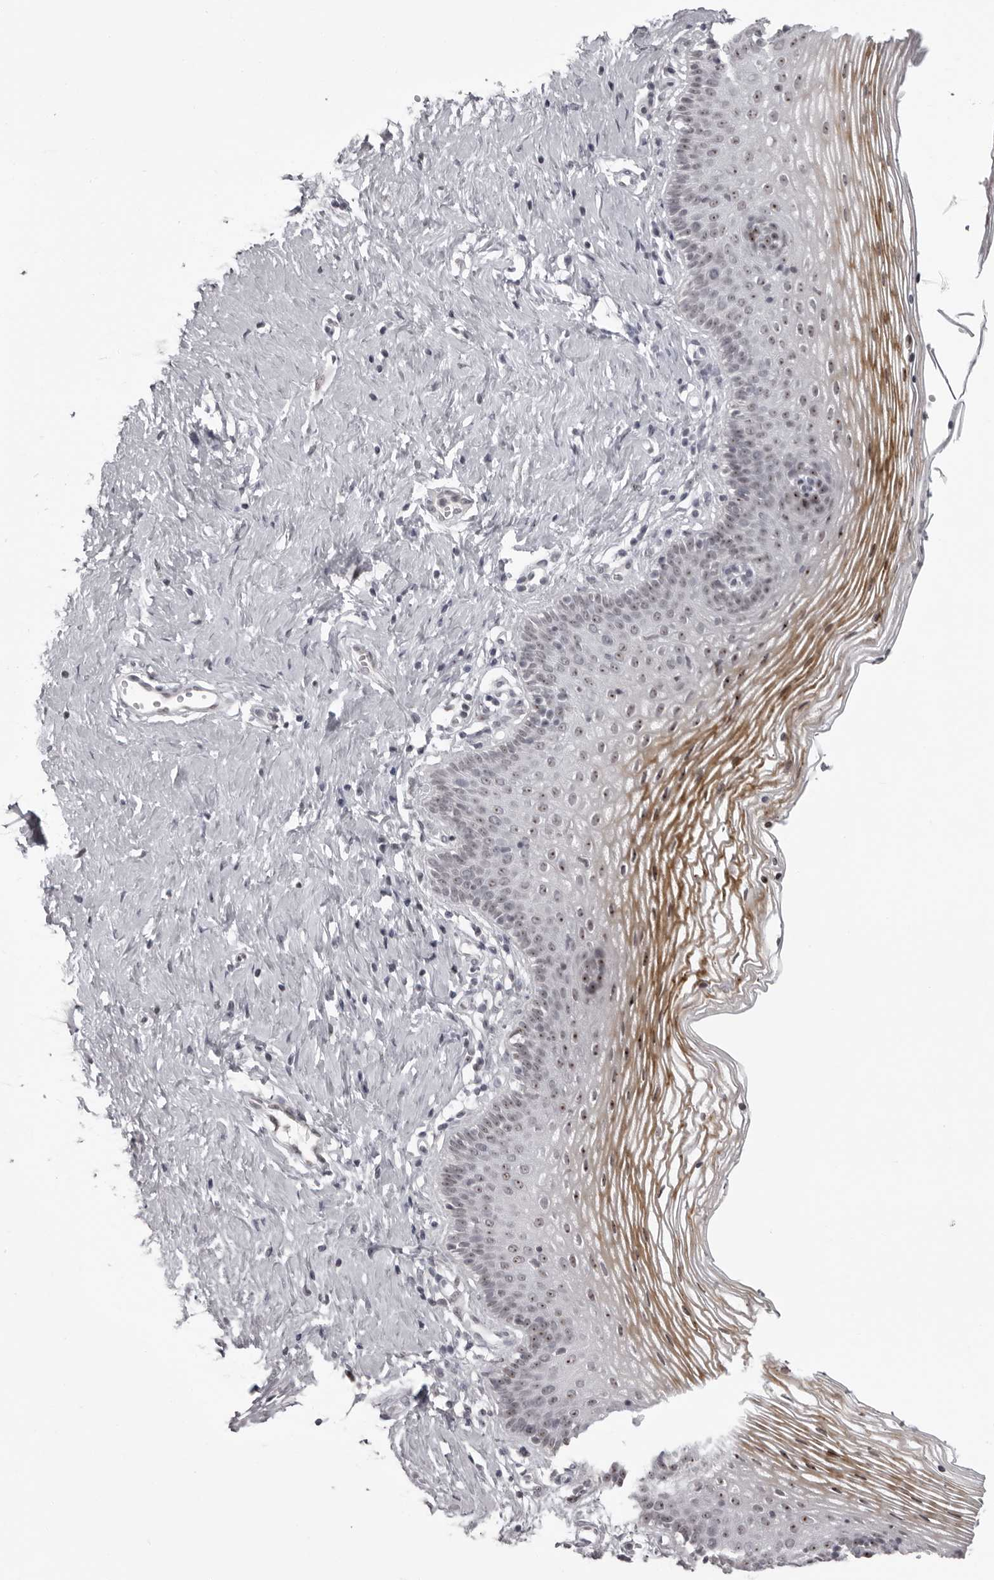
{"staining": {"intensity": "strong", "quantity": "25%-75%", "location": "cytoplasmic/membranous,nuclear"}, "tissue": "vagina", "cell_type": "Squamous epithelial cells", "image_type": "normal", "snomed": [{"axis": "morphology", "description": "Normal tissue, NOS"}, {"axis": "topography", "description": "Vagina"}], "caption": "Vagina stained with DAB immunohistochemistry (IHC) reveals high levels of strong cytoplasmic/membranous,nuclear expression in about 25%-75% of squamous epithelial cells. (IHC, brightfield microscopy, high magnification).", "gene": "HELZ", "patient": {"sex": "female", "age": 32}}